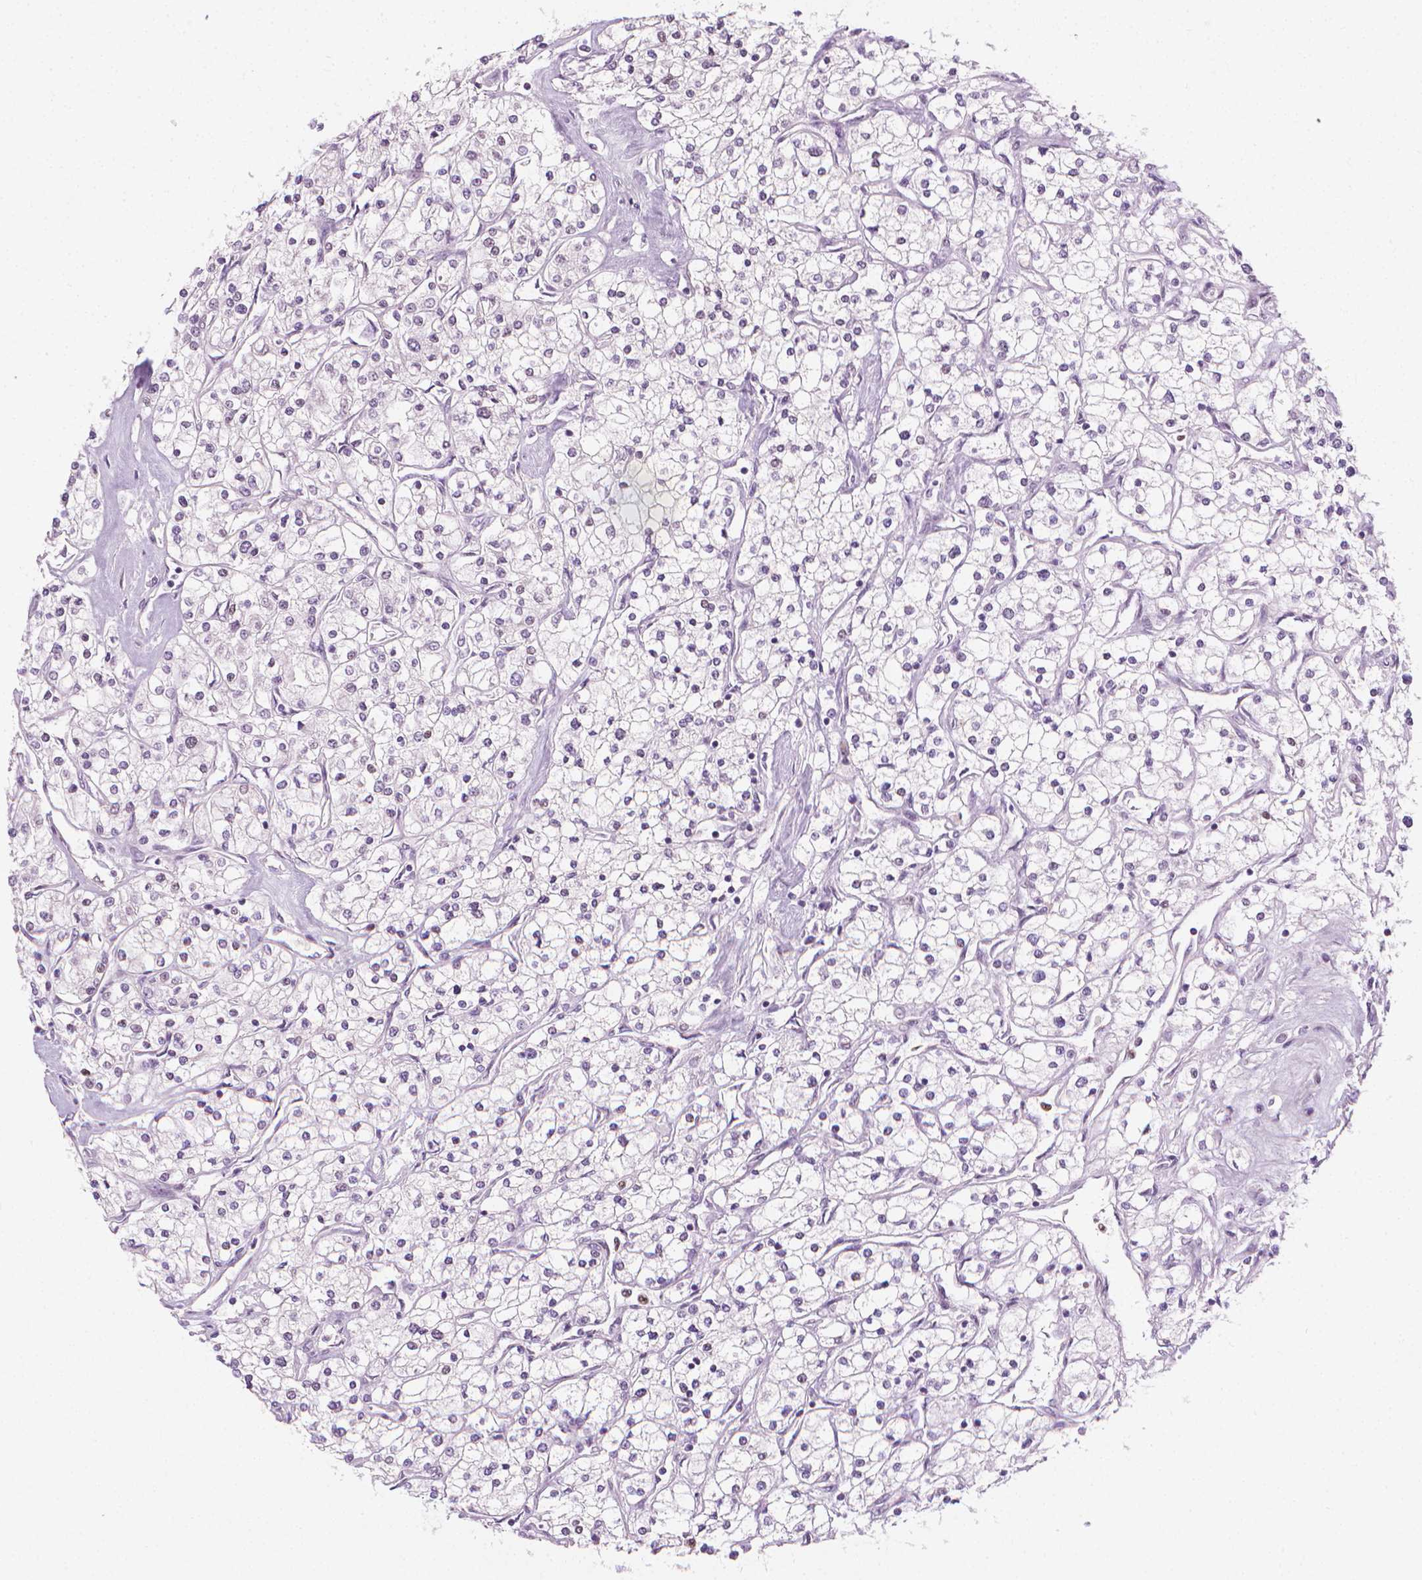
{"staining": {"intensity": "negative", "quantity": "none", "location": "none"}, "tissue": "renal cancer", "cell_type": "Tumor cells", "image_type": "cancer", "snomed": [{"axis": "morphology", "description": "Adenocarcinoma, NOS"}, {"axis": "topography", "description": "Kidney"}], "caption": "Immunohistochemistry (IHC) photomicrograph of neoplastic tissue: human adenocarcinoma (renal) stained with DAB (3,3'-diaminobenzidine) shows no significant protein expression in tumor cells. (IHC, brightfield microscopy, high magnification).", "gene": "CDKN1C", "patient": {"sex": "male", "age": 80}}